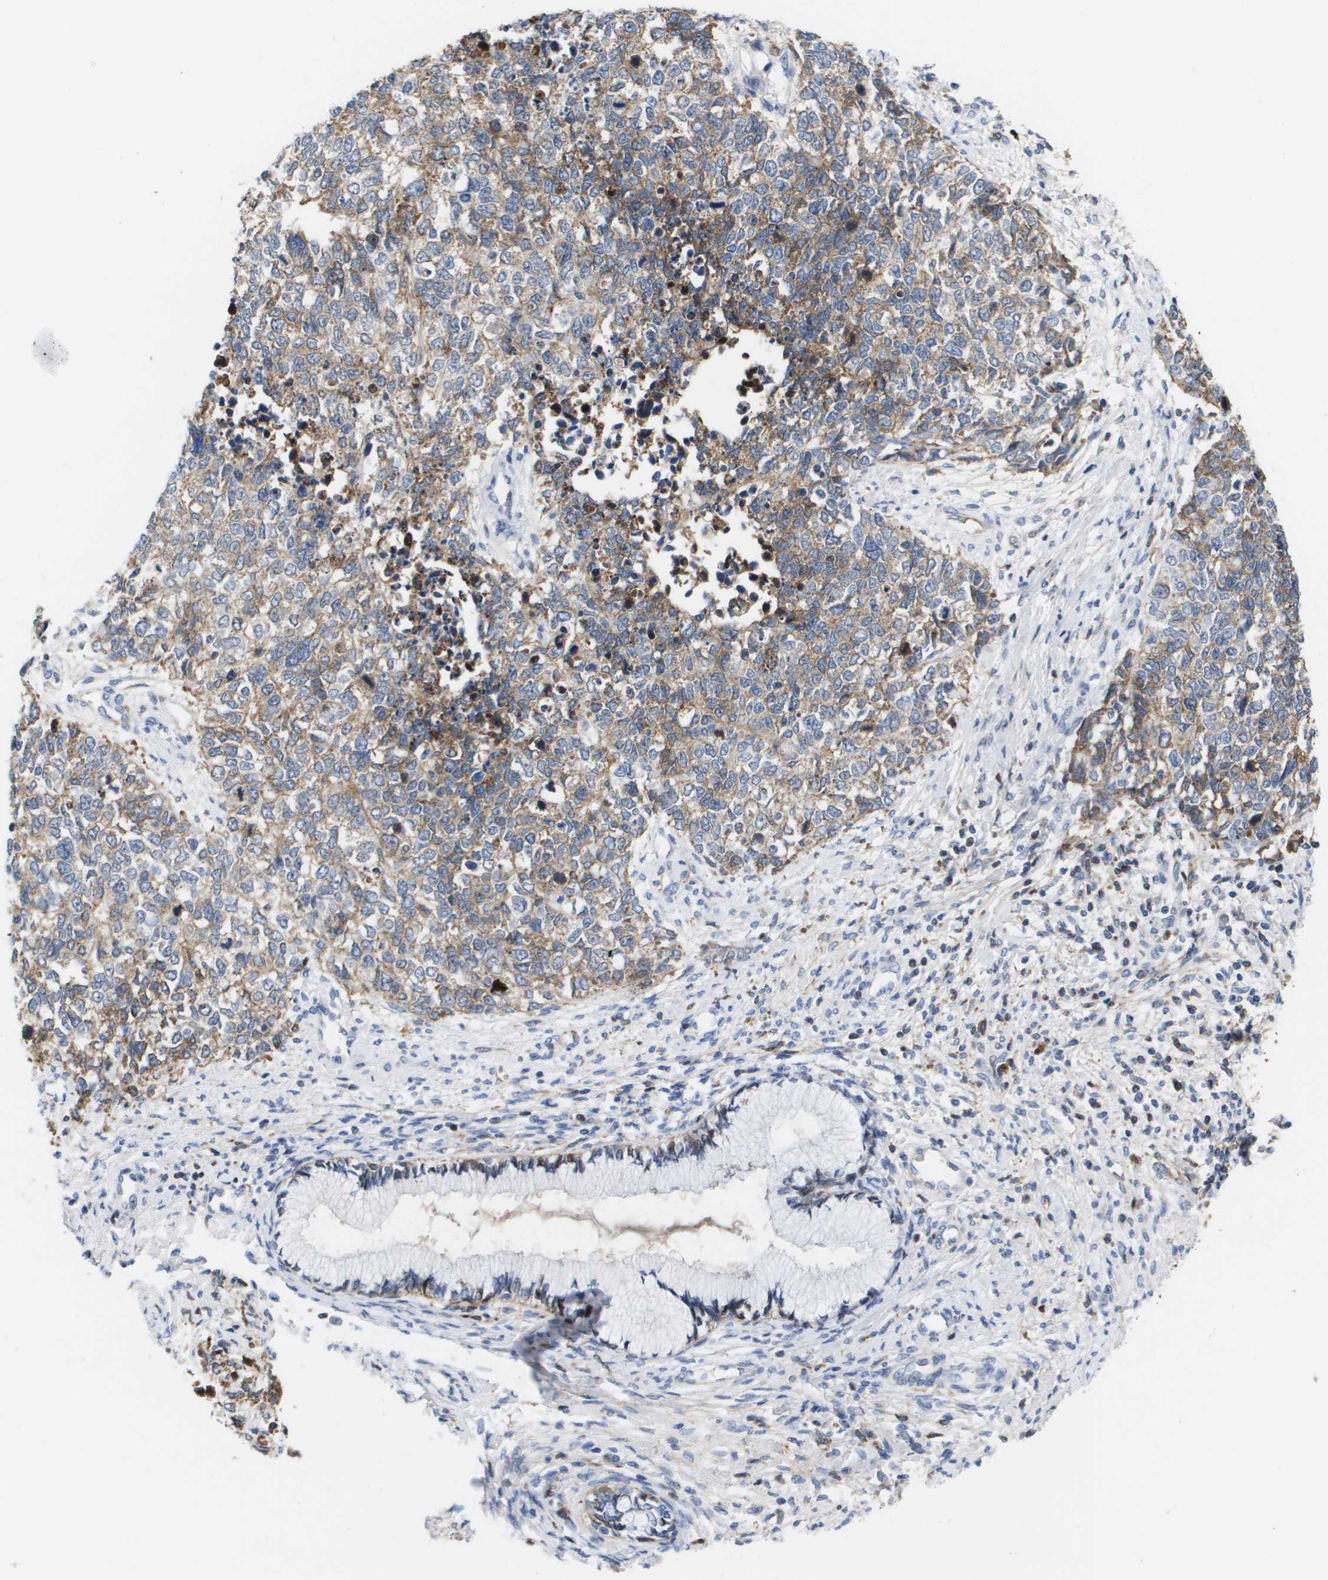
{"staining": {"intensity": "weak", "quantity": ">75%", "location": "cytoplasmic/membranous"}, "tissue": "cervical cancer", "cell_type": "Tumor cells", "image_type": "cancer", "snomed": [{"axis": "morphology", "description": "Squamous cell carcinoma, NOS"}, {"axis": "topography", "description": "Cervix"}], "caption": "IHC of cervical cancer (squamous cell carcinoma) shows low levels of weak cytoplasmic/membranous positivity in about >75% of tumor cells.", "gene": "SERPINC1", "patient": {"sex": "female", "age": 63}}